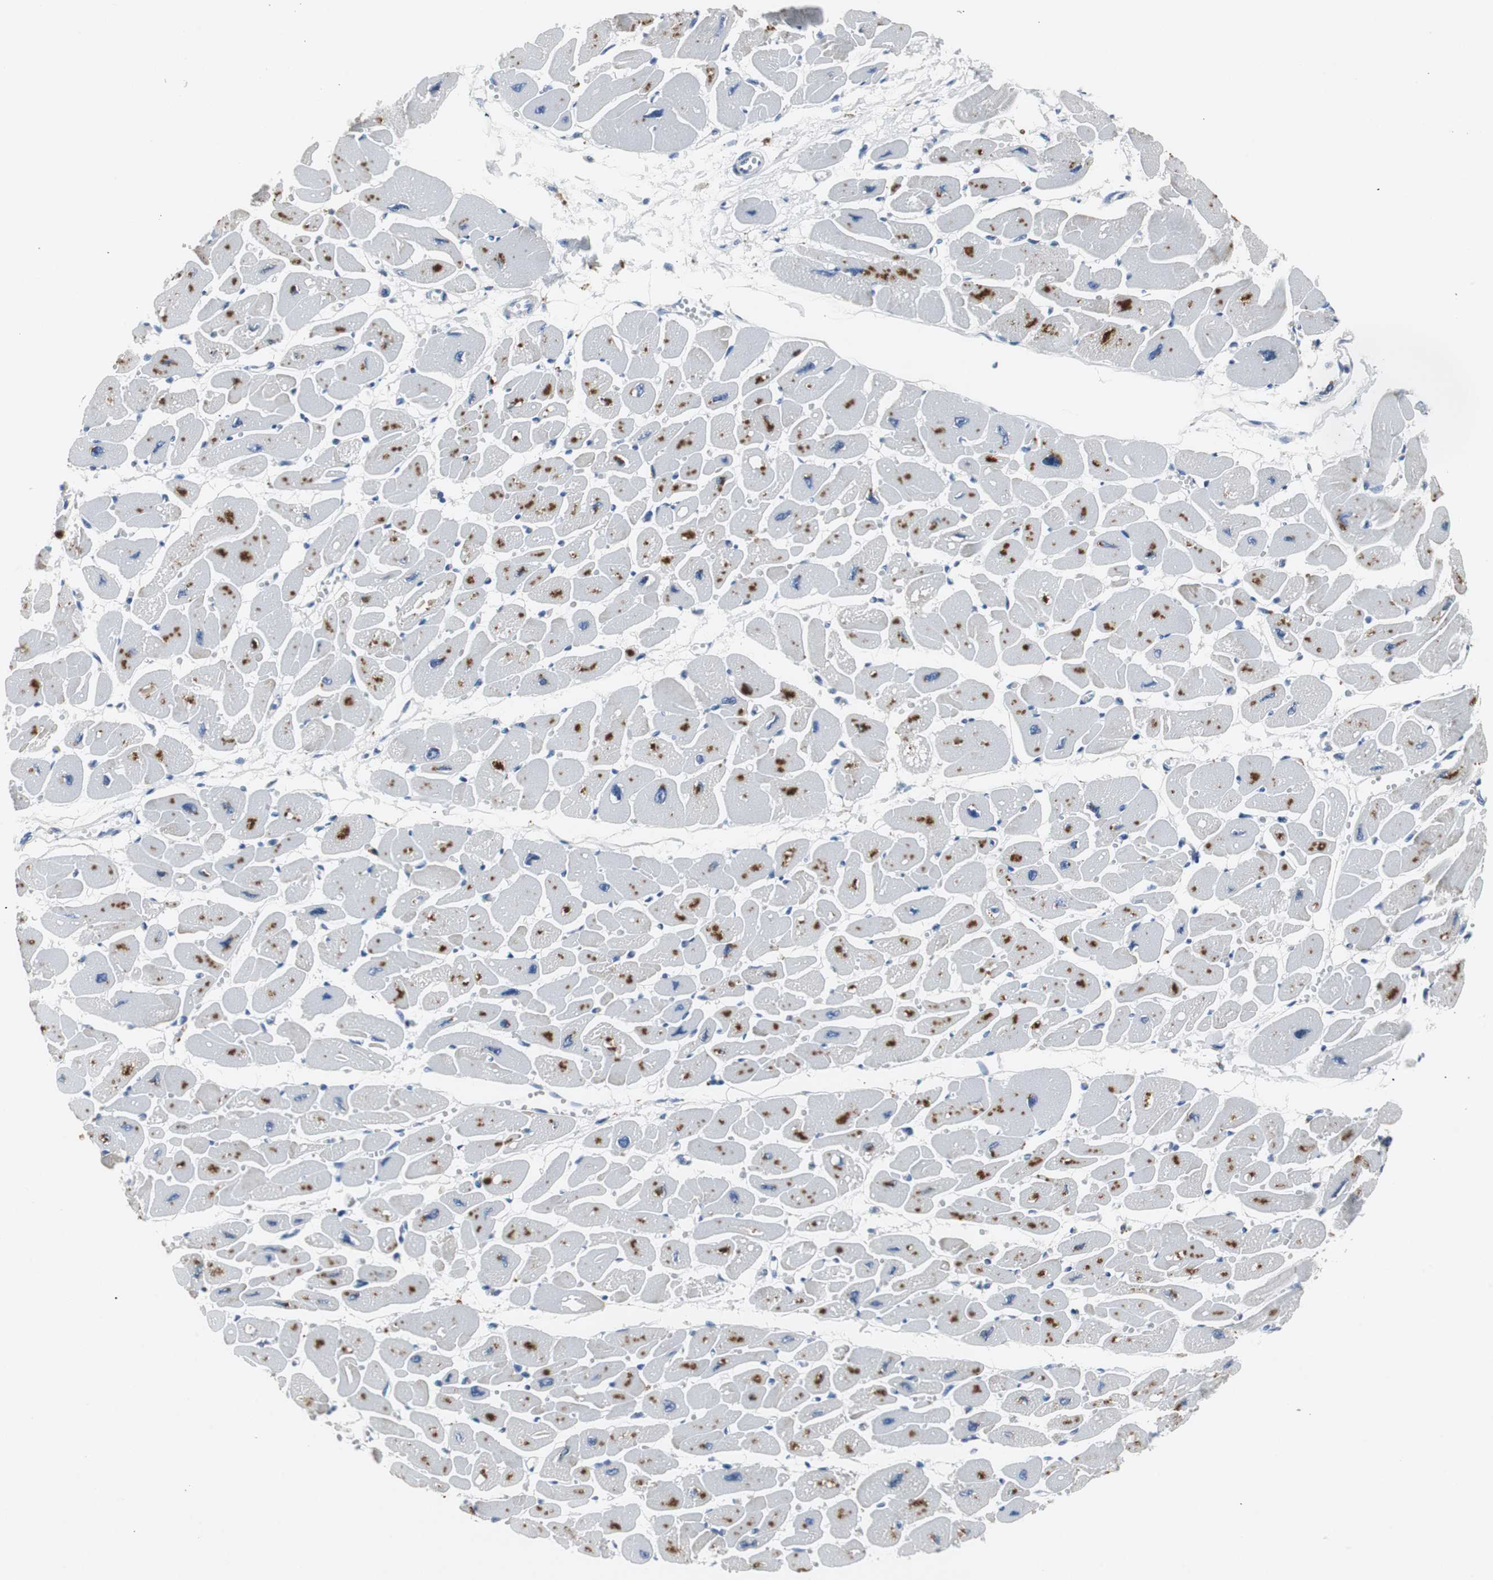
{"staining": {"intensity": "strong", "quantity": "25%-75%", "location": "cytoplasmic/membranous"}, "tissue": "heart muscle", "cell_type": "Cardiomyocytes", "image_type": "normal", "snomed": [{"axis": "morphology", "description": "Normal tissue, NOS"}, {"axis": "topography", "description": "Heart"}], "caption": "This image shows immunohistochemistry staining of unremarkable human heart muscle, with high strong cytoplasmic/membranous positivity in approximately 25%-75% of cardiomyocytes.", "gene": "LRP2", "patient": {"sex": "female", "age": 54}}